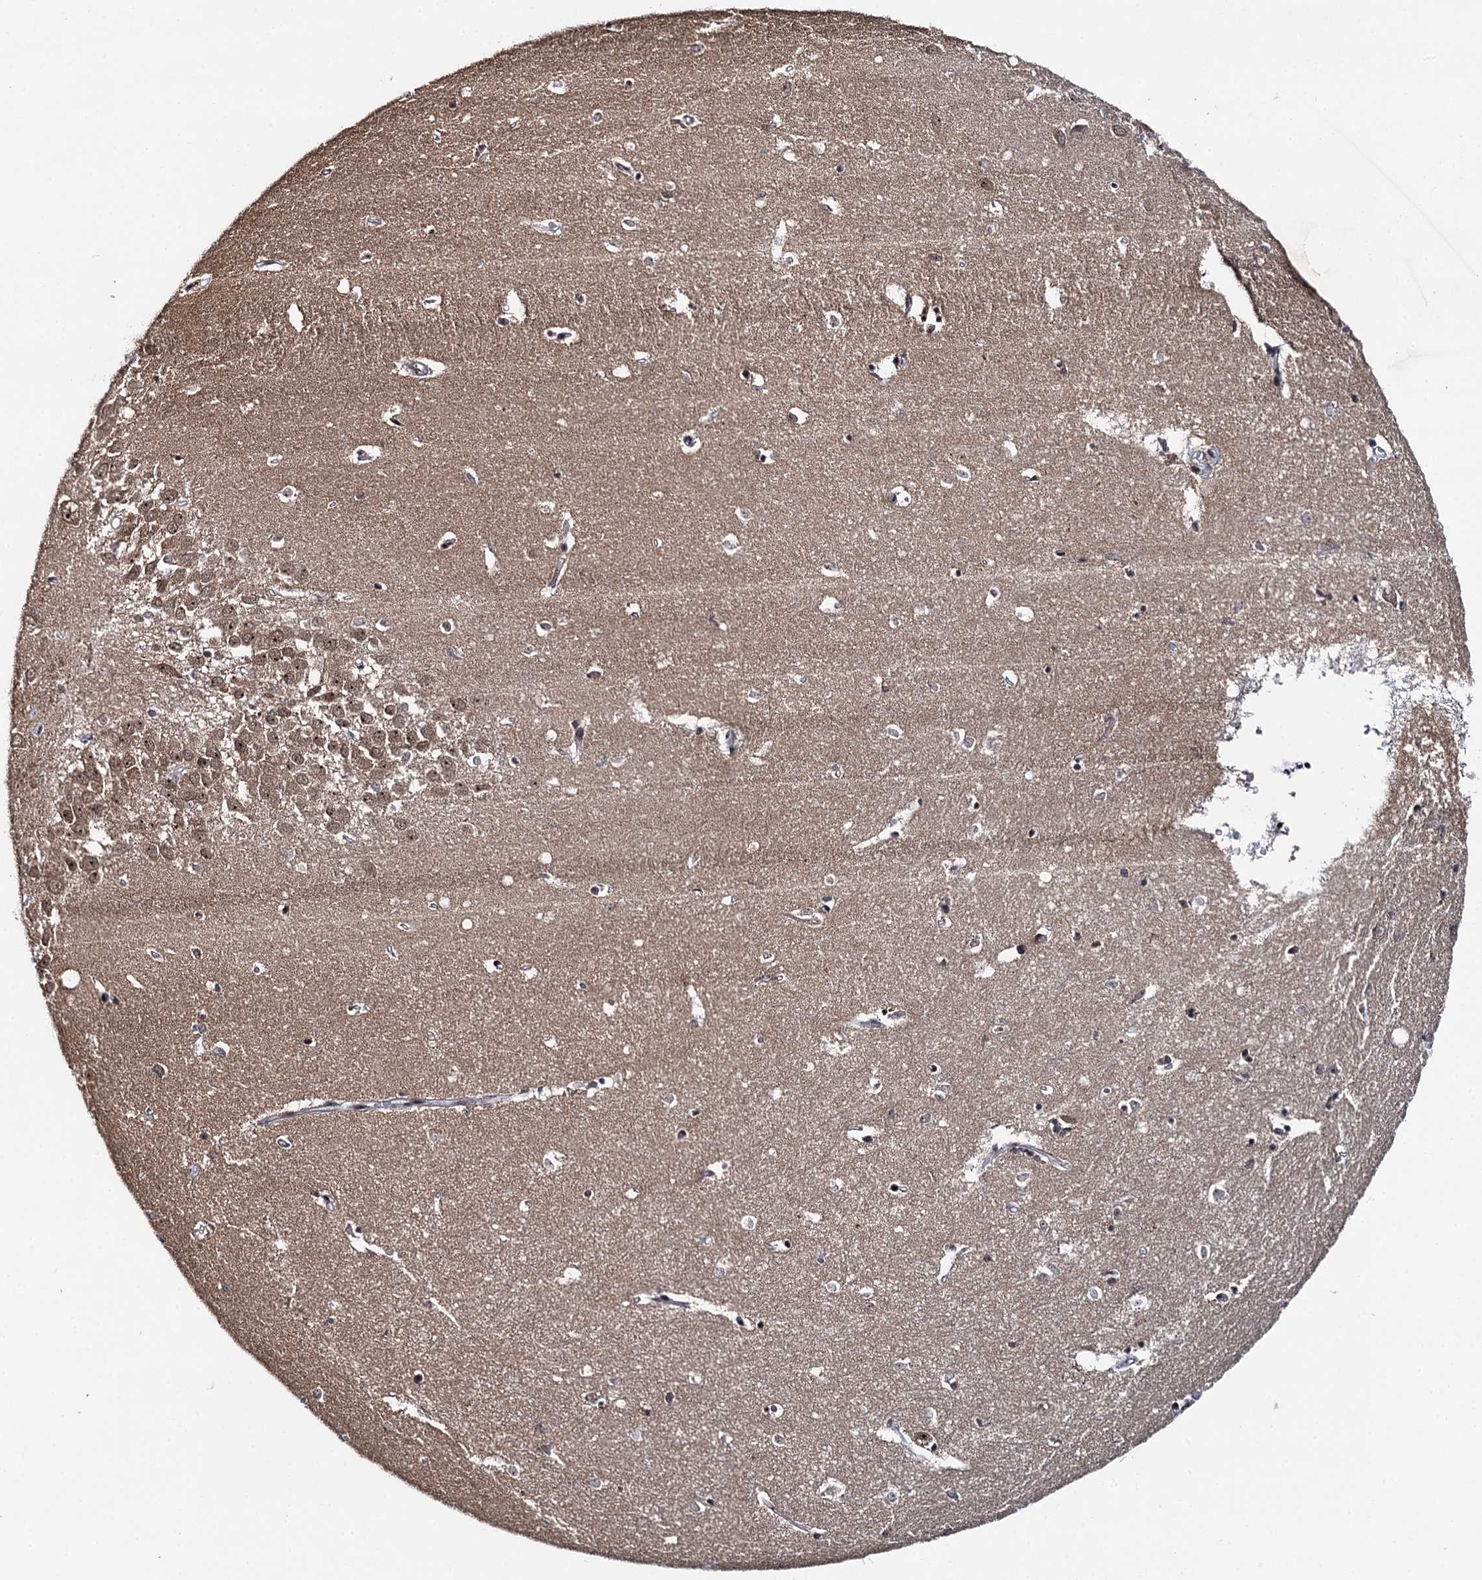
{"staining": {"intensity": "weak", "quantity": "<25%", "location": "nuclear"}, "tissue": "hippocampus", "cell_type": "Glial cells", "image_type": "normal", "snomed": [{"axis": "morphology", "description": "Normal tissue, NOS"}, {"axis": "topography", "description": "Hippocampus"}], "caption": "DAB (3,3'-diaminobenzidine) immunohistochemical staining of normal hippocampus exhibits no significant staining in glial cells.", "gene": "BUD13", "patient": {"sex": "female", "age": 64}}